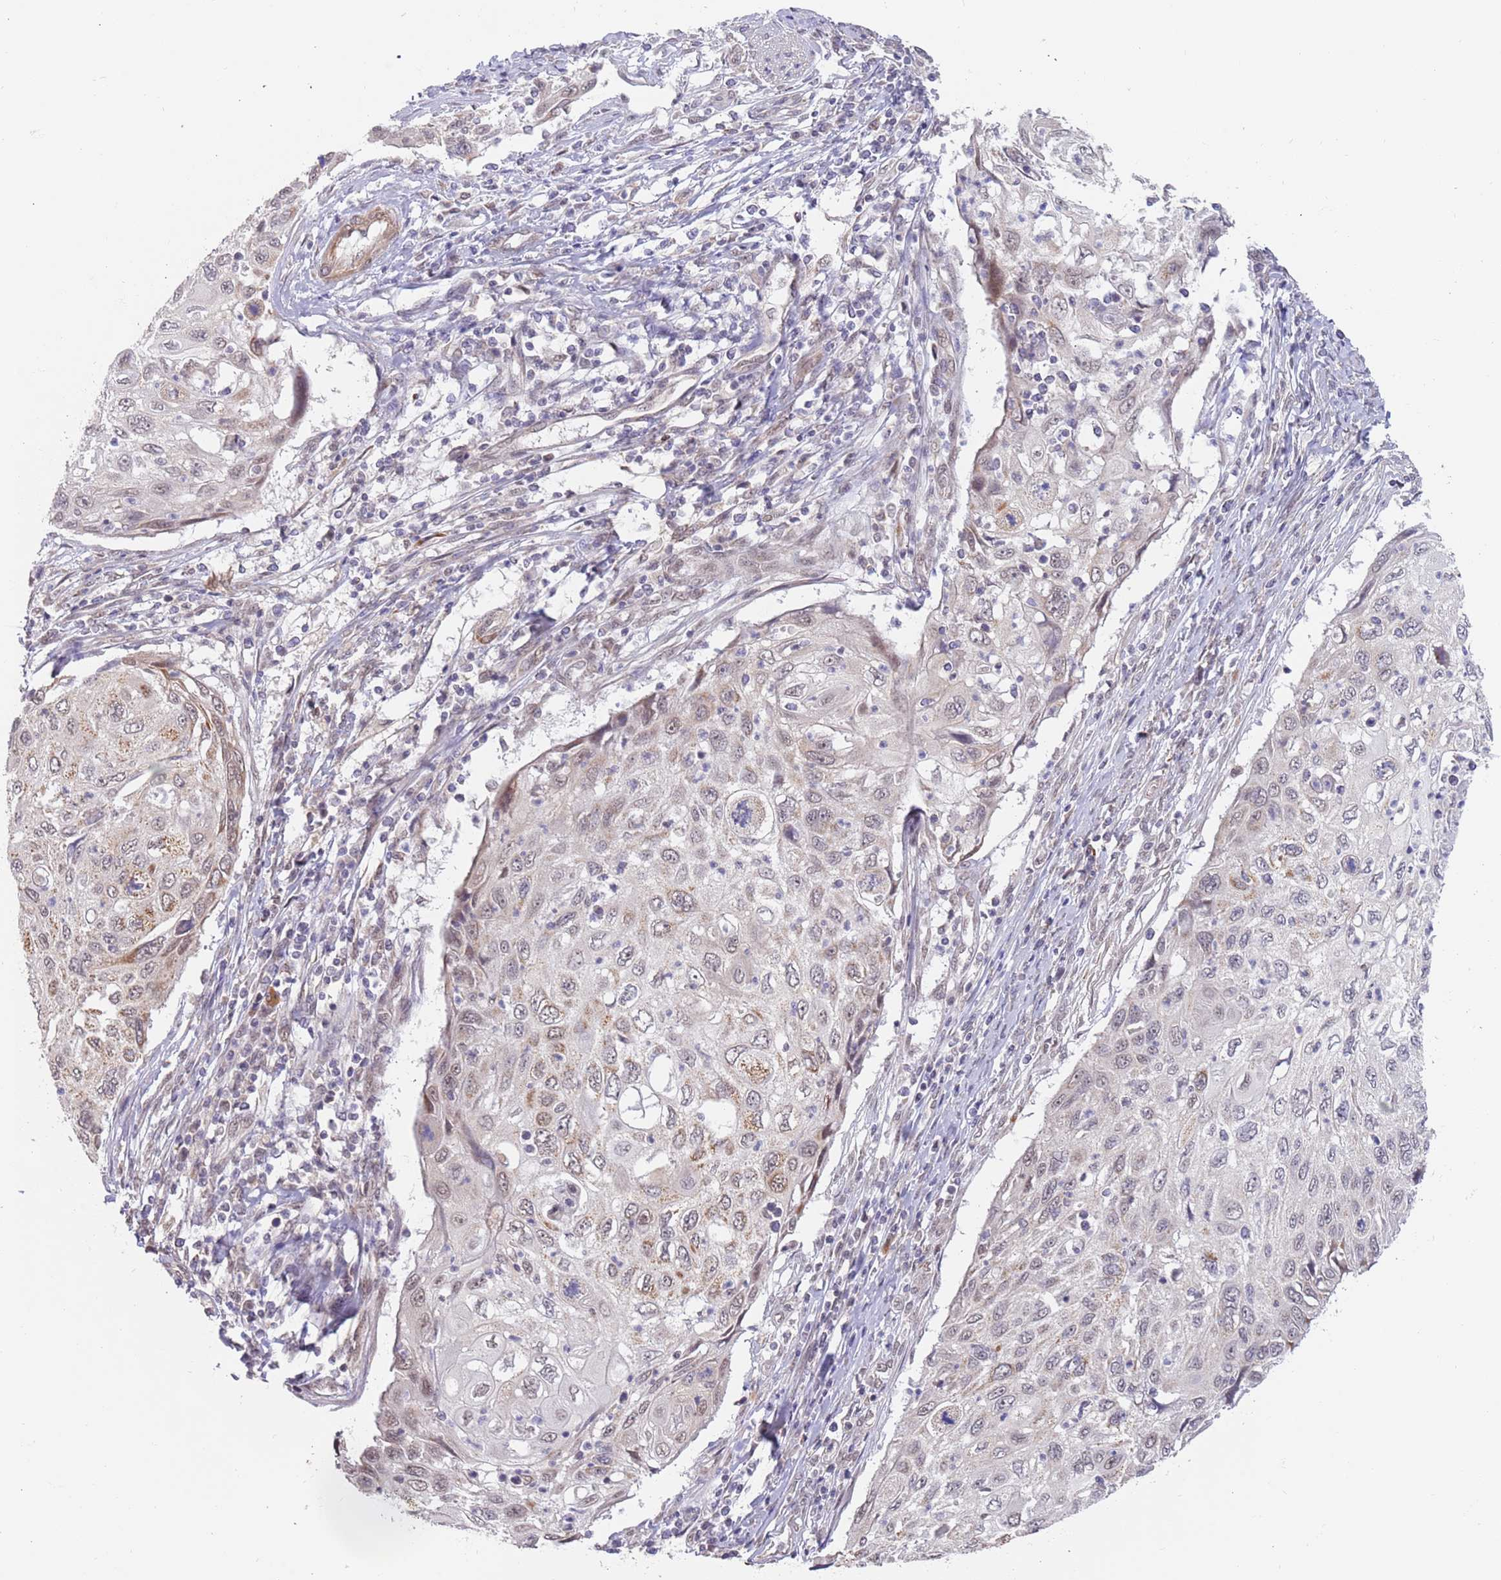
{"staining": {"intensity": "moderate", "quantity": "25%-75%", "location": "cytoplasmic/membranous"}, "tissue": "cervical cancer", "cell_type": "Tumor cells", "image_type": "cancer", "snomed": [{"axis": "morphology", "description": "Squamous cell carcinoma, NOS"}, {"axis": "topography", "description": "Cervix"}], "caption": "DAB immunohistochemical staining of human cervical cancer (squamous cell carcinoma) demonstrates moderate cytoplasmic/membranous protein expression in about 25%-75% of tumor cells.", "gene": "UQCC3", "patient": {"sex": "female", "age": 70}}